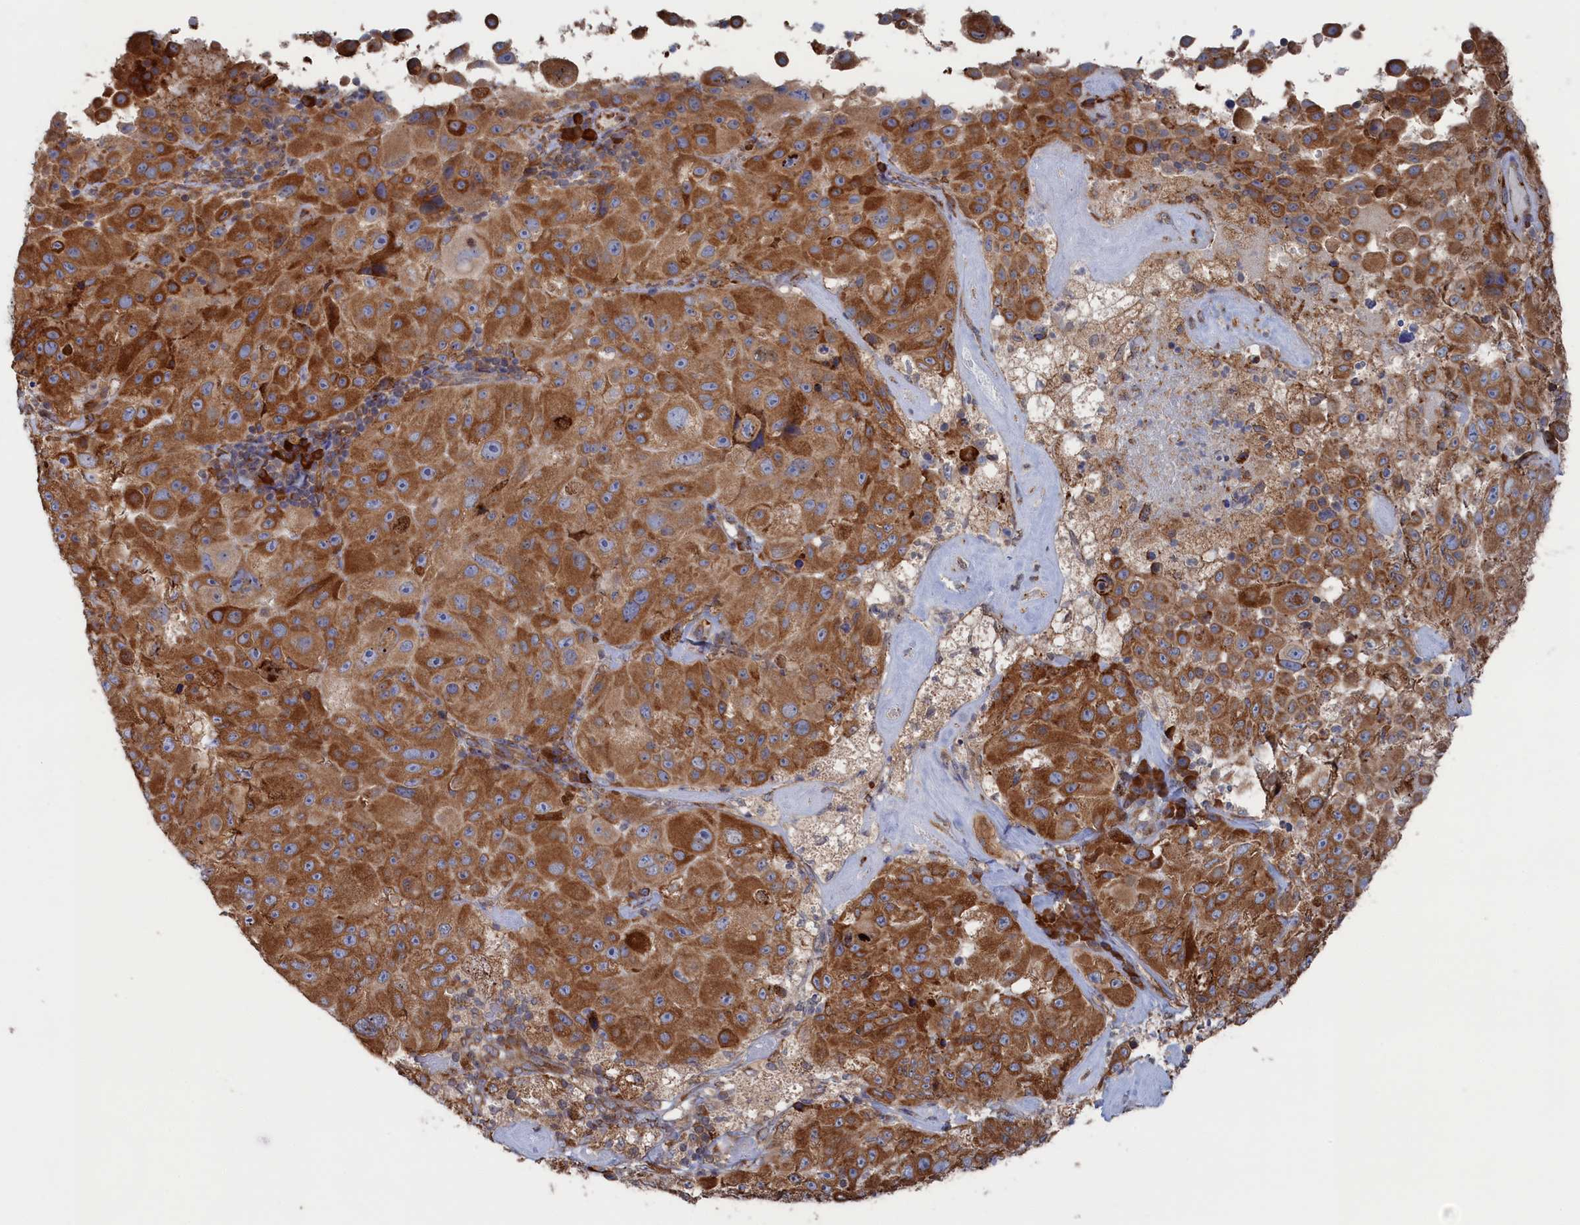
{"staining": {"intensity": "moderate", "quantity": ">75%", "location": "cytoplasmic/membranous"}, "tissue": "melanoma", "cell_type": "Tumor cells", "image_type": "cancer", "snomed": [{"axis": "morphology", "description": "Malignant melanoma, Metastatic site"}, {"axis": "topography", "description": "Lymph node"}], "caption": "Brown immunohistochemical staining in melanoma shows moderate cytoplasmic/membranous positivity in about >75% of tumor cells.", "gene": "BPIFB6", "patient": {"sex": "male", "age": 62}}